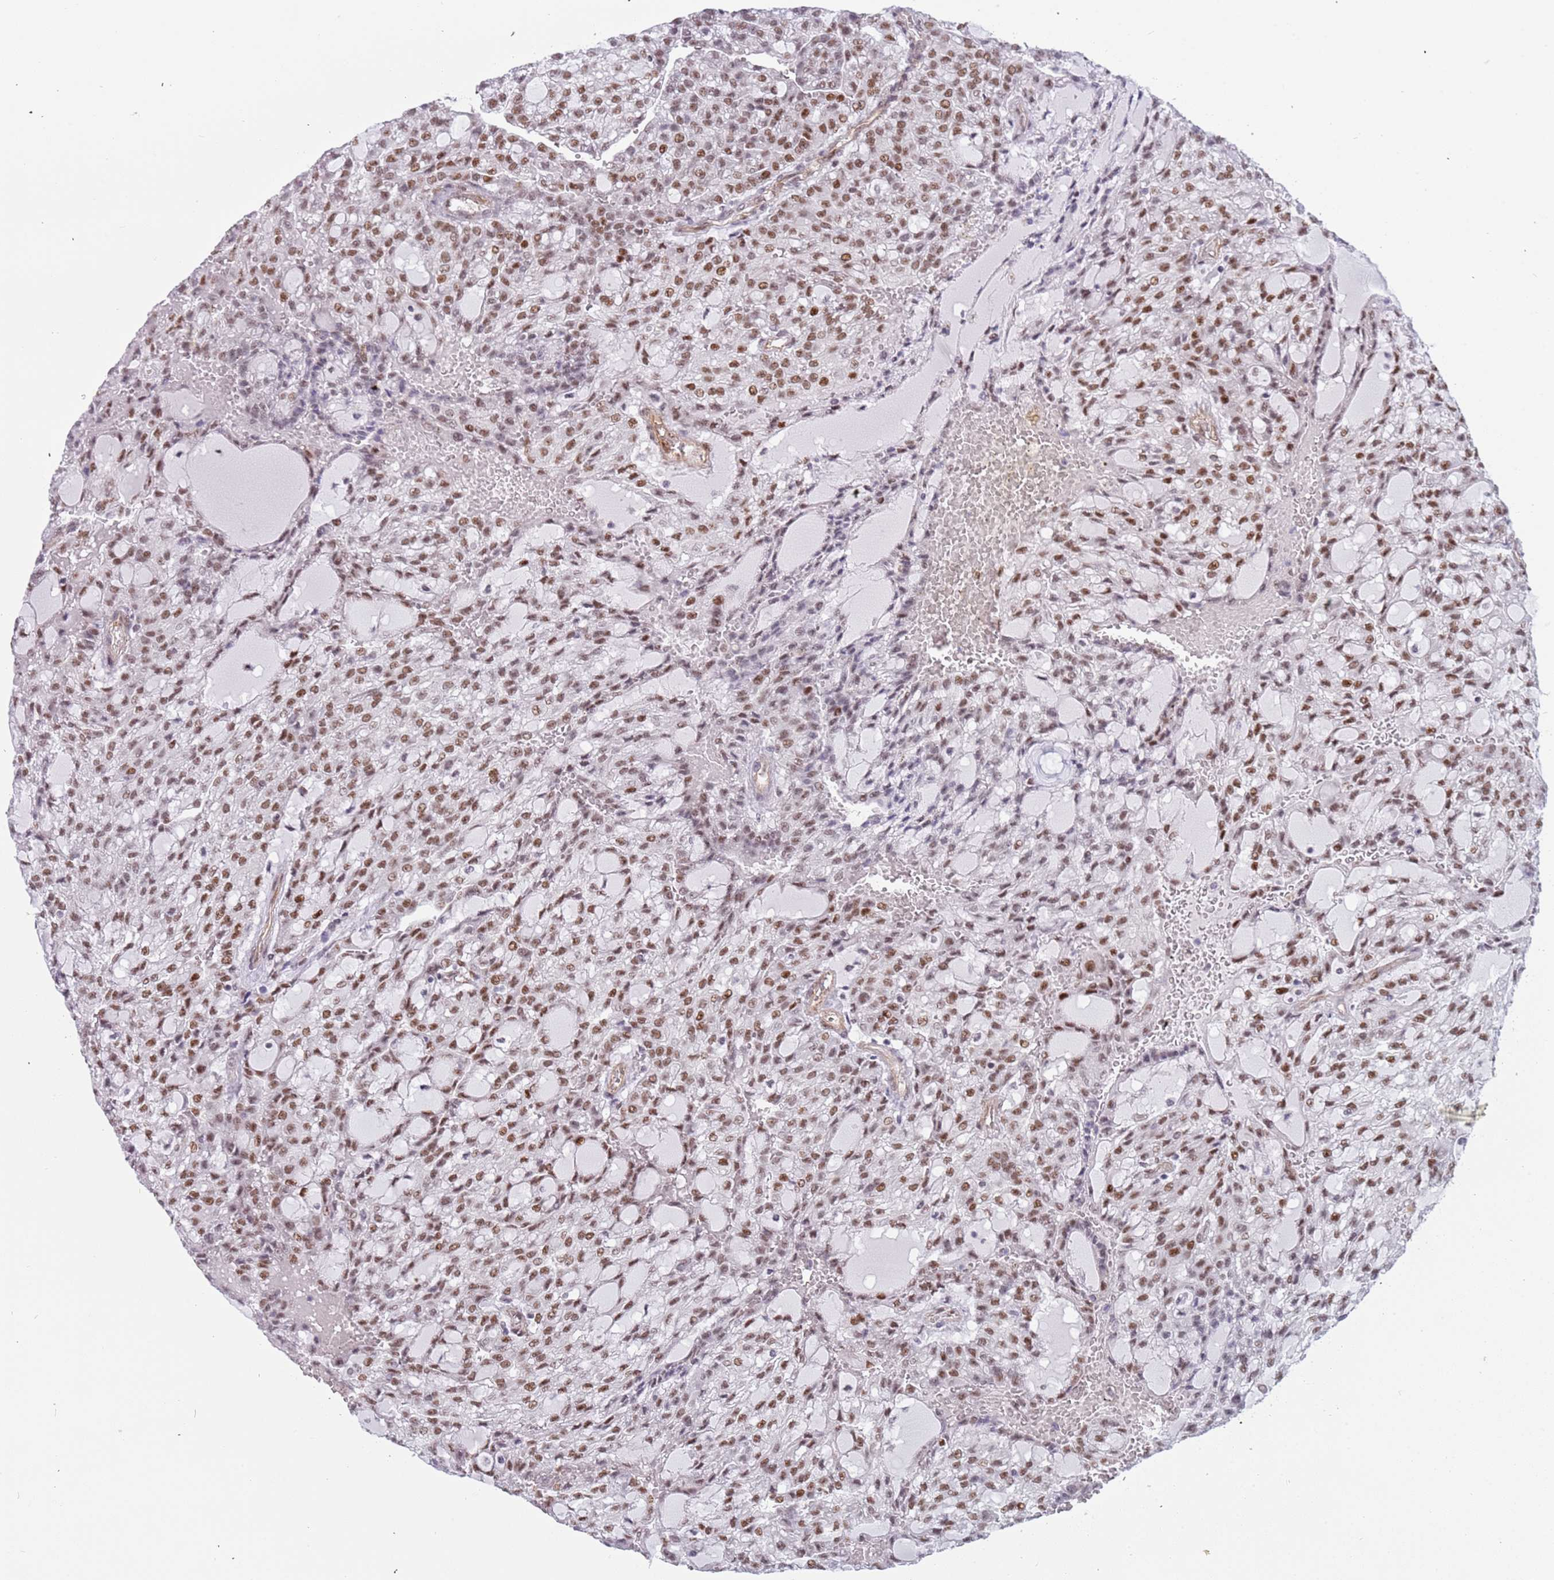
{"staining": {"intensity": "moderate", "quantity": ">75%", "location": "nuclear"}, "tissue": "renal cancer", "cell_type": "Tumor cells", "image_type": "cancer", "snomed": [{"axis": "morphology", "description": "Adenocarcinoma, NOS"}, {"axis": "topography", "description": "Kidney"}], "caption": "DAB (3,3'-diaminobenzidine) immunohistochemical staining of renal cancer (adenocarcinoma) displays moderate nuclear protein positivity in about >75% of tumor cells.", "gene": "LRMDA", "patient": {"sex": "male", "age": 63}}